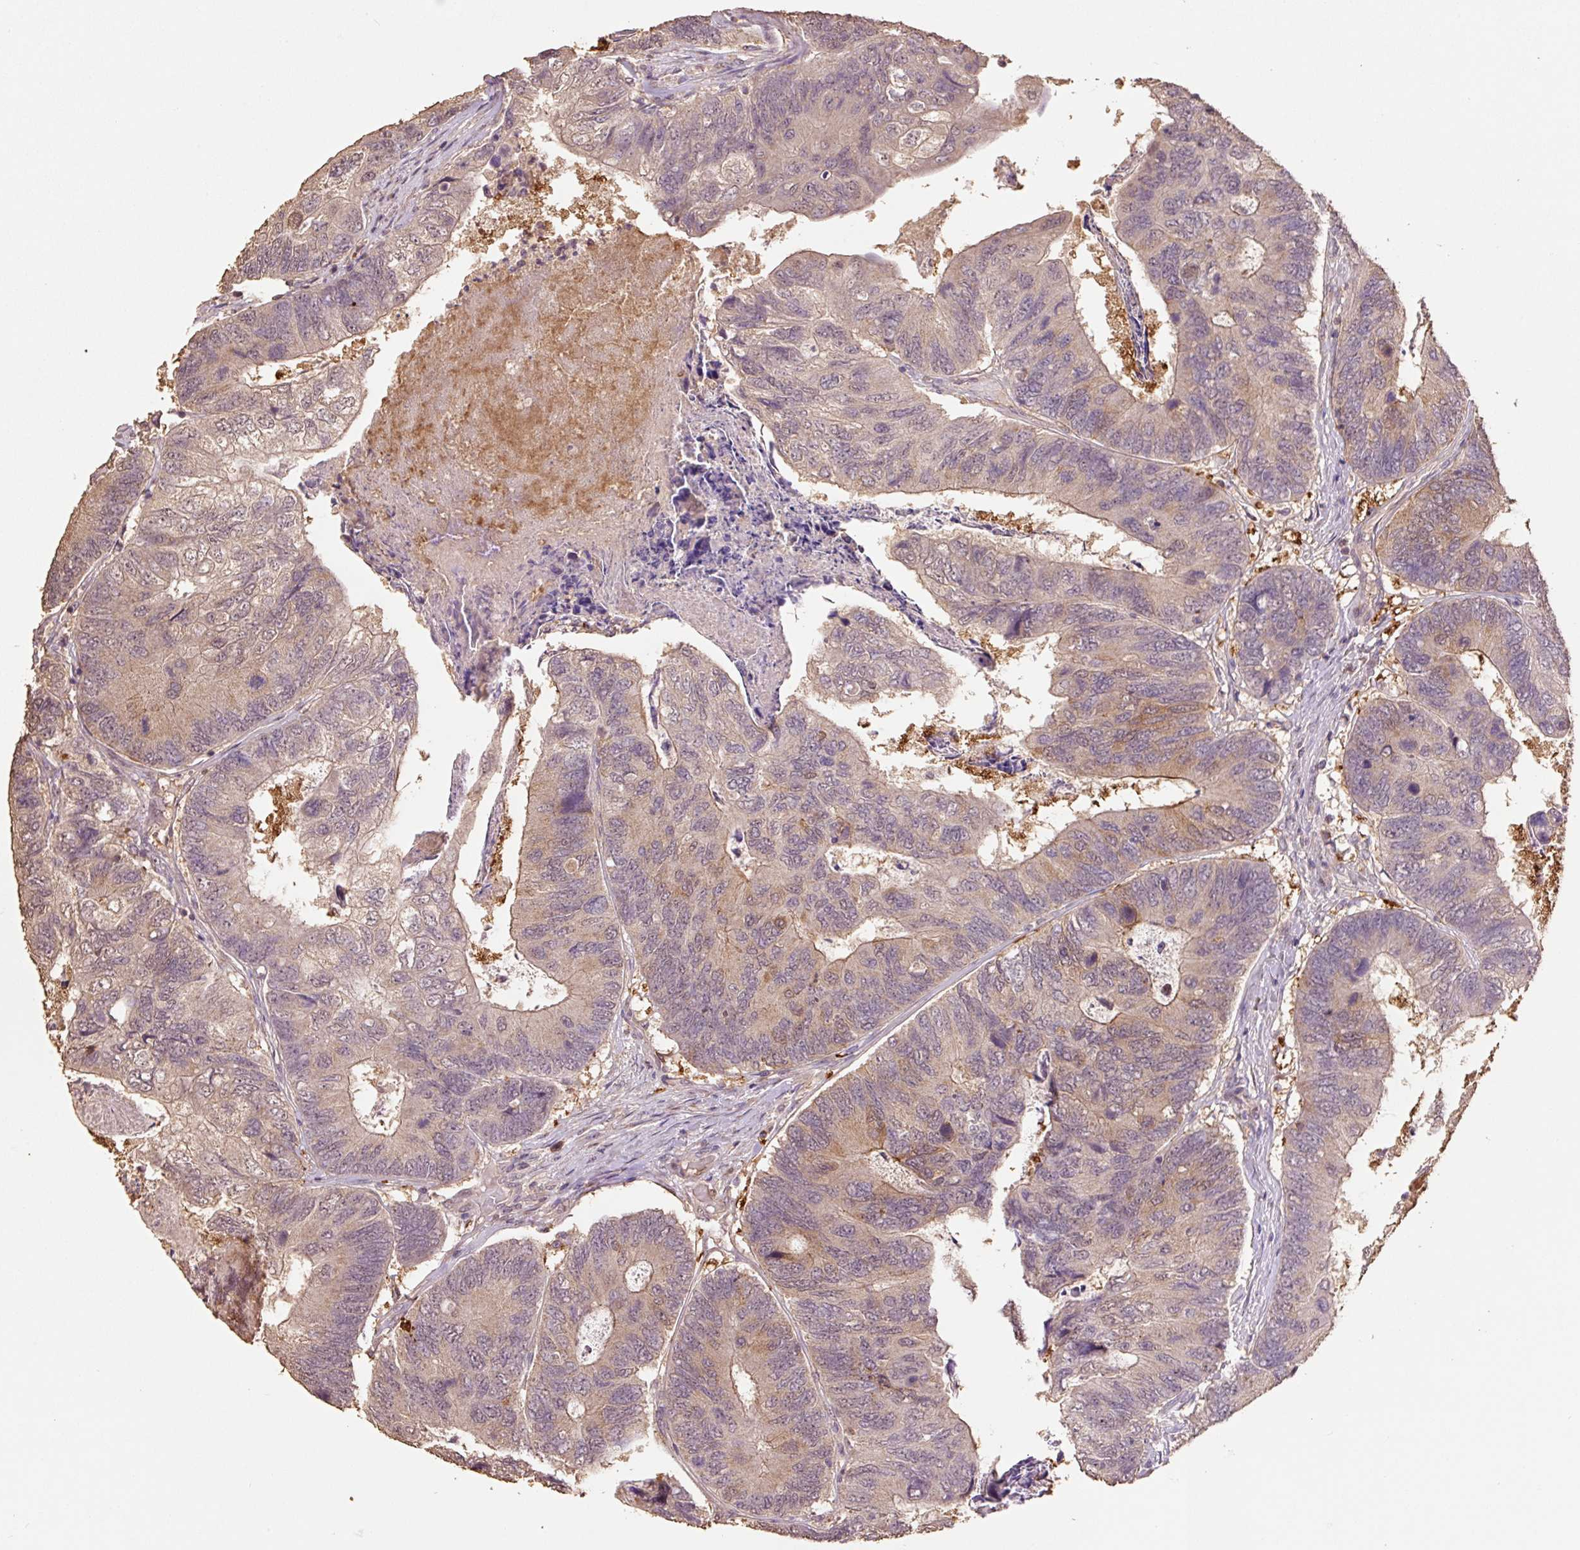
{"staining": {"intensity": "weak", "quantity": ">75%", "location": "cytoplasmic/membranous,nuclear"}, "tissue": "colorectal cancer", "cell_type": "Tumor cells", "image_type": "cancer", "snomed": [{"axis": "morphology", "description": "Adenocarcinoma, NOS"}, {"axis": "topography", "description": "Colon"}], "caption": "Immunohistochemical staining of adenocarcinoma (colorectal) exhibits weak cytoplasmic/membranous and nuclear protein expression in approximately >75% of tumor cells.", "gene": "HERC2", "patient": {"sex": "female", "age": 67}}